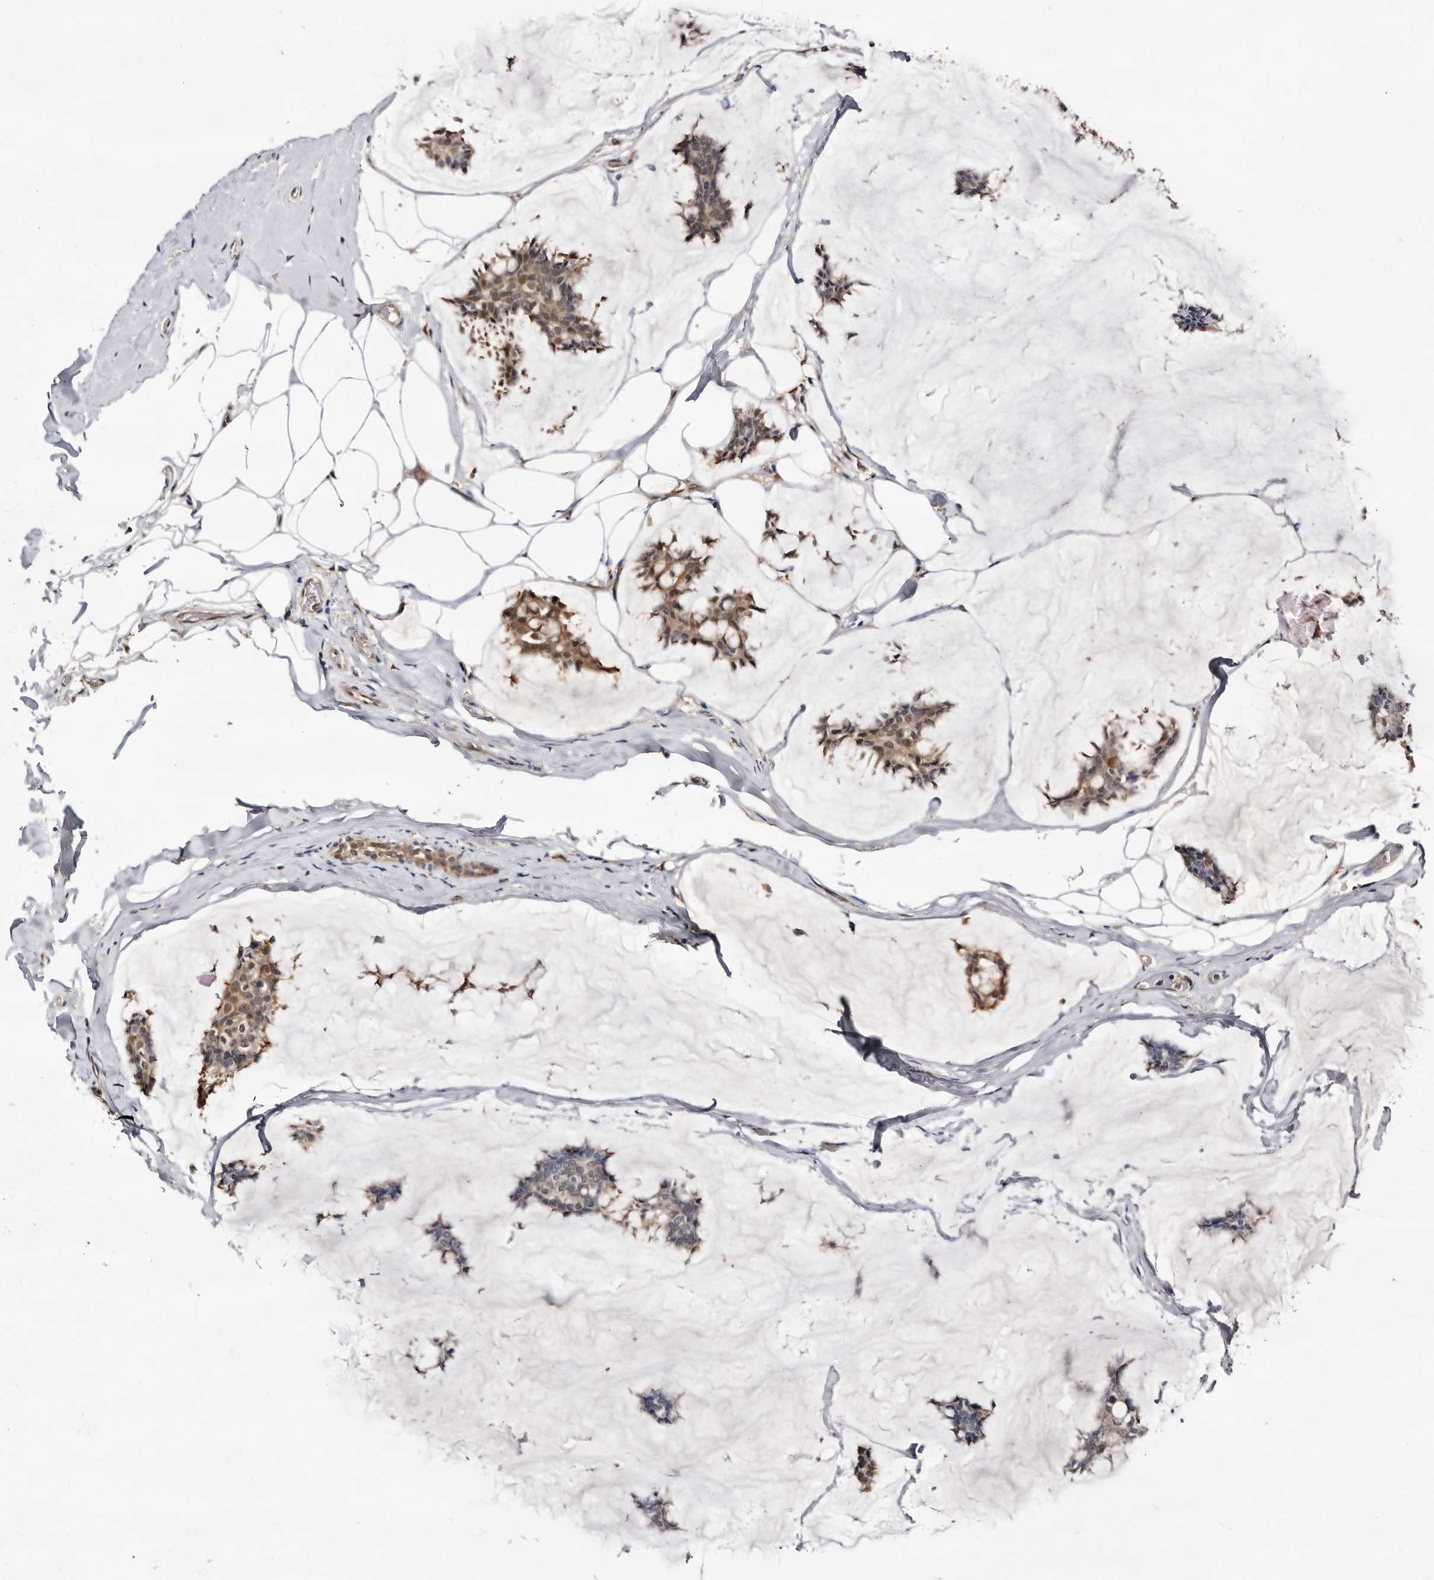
{"staining": {"intensity": "moderate", "quantity": "25%-75%", "location": "cytoplasmic/membranous,nuclear"}, "tissue": "breast cancer", "cell_type": "Tumor cells", "image_type": "cancer", "snomed": [{"axis": "morphology", "description": "Duct carcinoma"}, {"axis": "topography", "description": "Breast"}], "caption": "High-power microscopy captured an IHC image of intraductal carcinoma (breast), revealing moderate cytoplasmic/membranous and nuclear staining in approximately 25%-75% of tumor cells.", "gene": "TP53I3", "patient": {"sex": "female", "age": 93}}